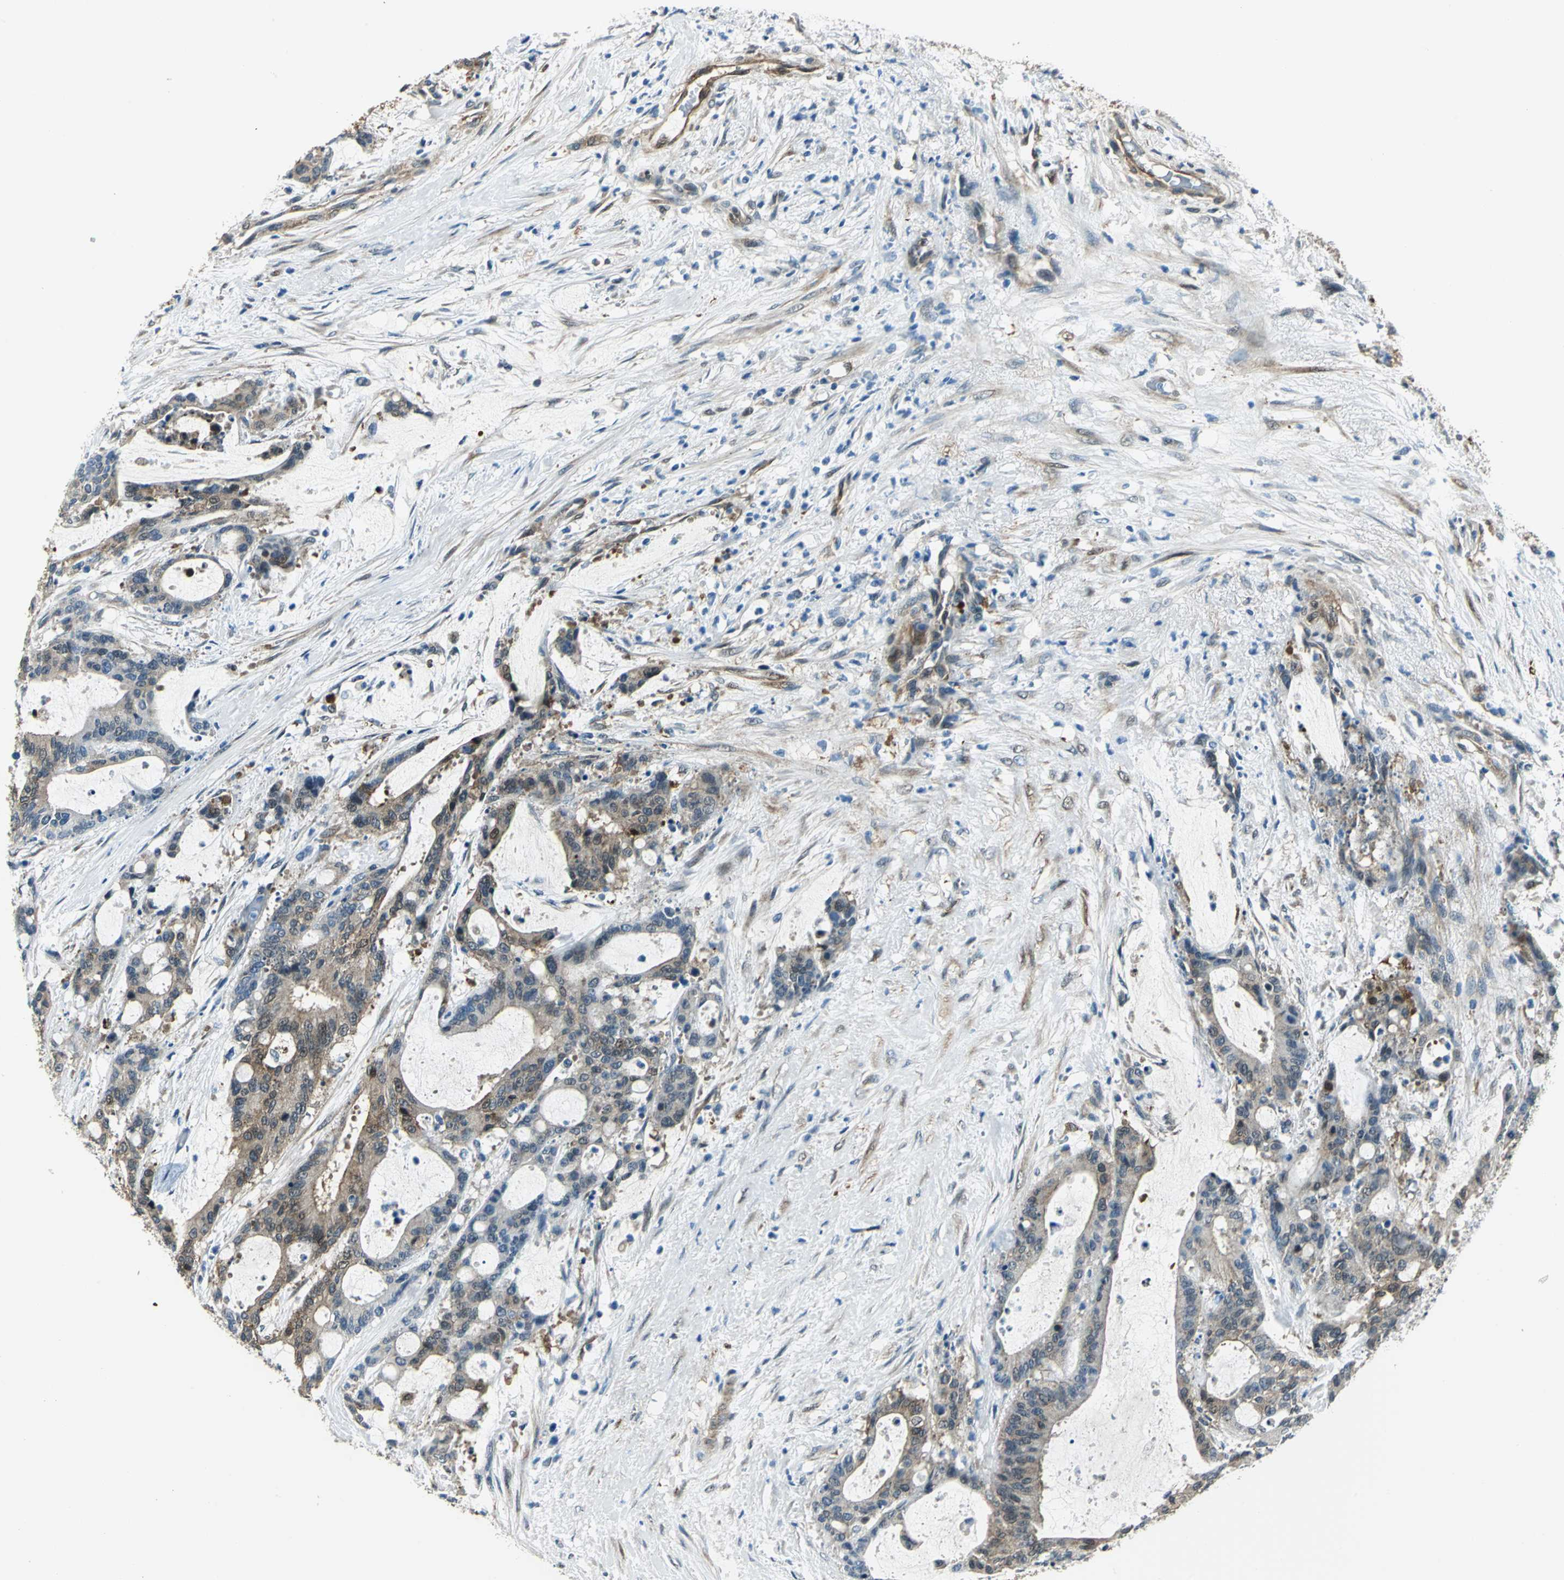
{"staining": {"intensity": "weak", "quantity": "25%-75%", "location": "cytoplasmic/membranous"}, "tissue": "liver cancer", "cell_type": "Tumor cells", "image_type": "cancer", "snomed": [{"axis": "morphology", "description": "Cholangiocarcinoma"}, {"axis": "topography", "description": "Liver"}], "caption": "DAB (3,3'-diaminobenzidine) immunohistochemical staining of cholangiocarcinoma (liver) demonstrates weak cytoplasmic/membranous protein positivity in about 25%-75% of tumor cells.", "gene": "HSPB1", "patient": {"sex": "female", "age": 73}}